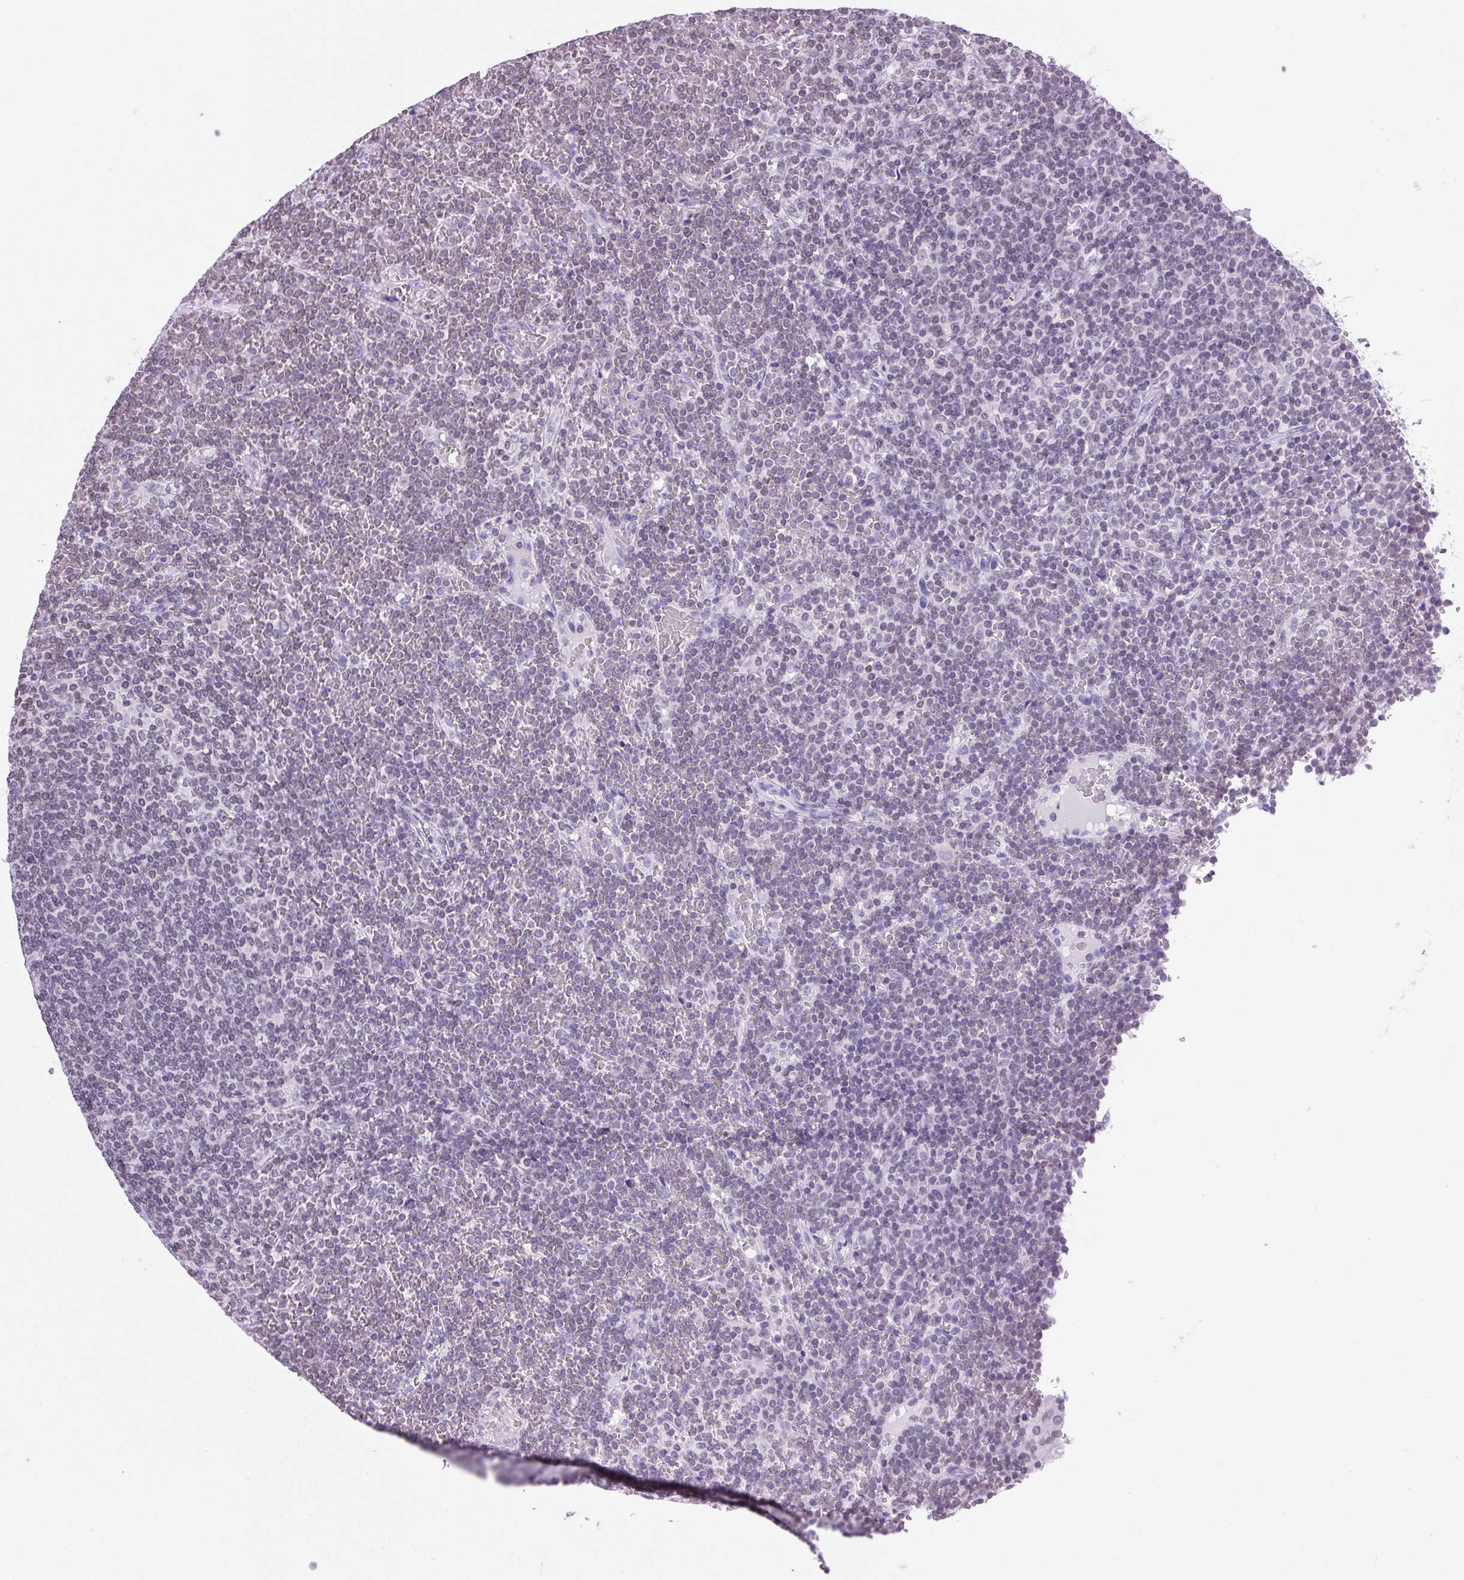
{"staining": {"intensity": "negative", "quantity": "none", "location": "none"}, "tissue": "lymphoma", "cell_type": "Tumor cells", "image_type": "cancer", "snomed": [{"axis": "morphology", "description": "Malignant lymphoma, non-Hodgkin's type, Low grade"}, {"axis": "topography", "description": "Spleen"}], "caption": "A histopathology image of malignant lymphoma, non-Hodgkin's type (low-grade) stained for a protein demonstrates no brown staining in tumor cells.", "gene": "VPREB1", "patient": {"sex": "female", "age": 19}}